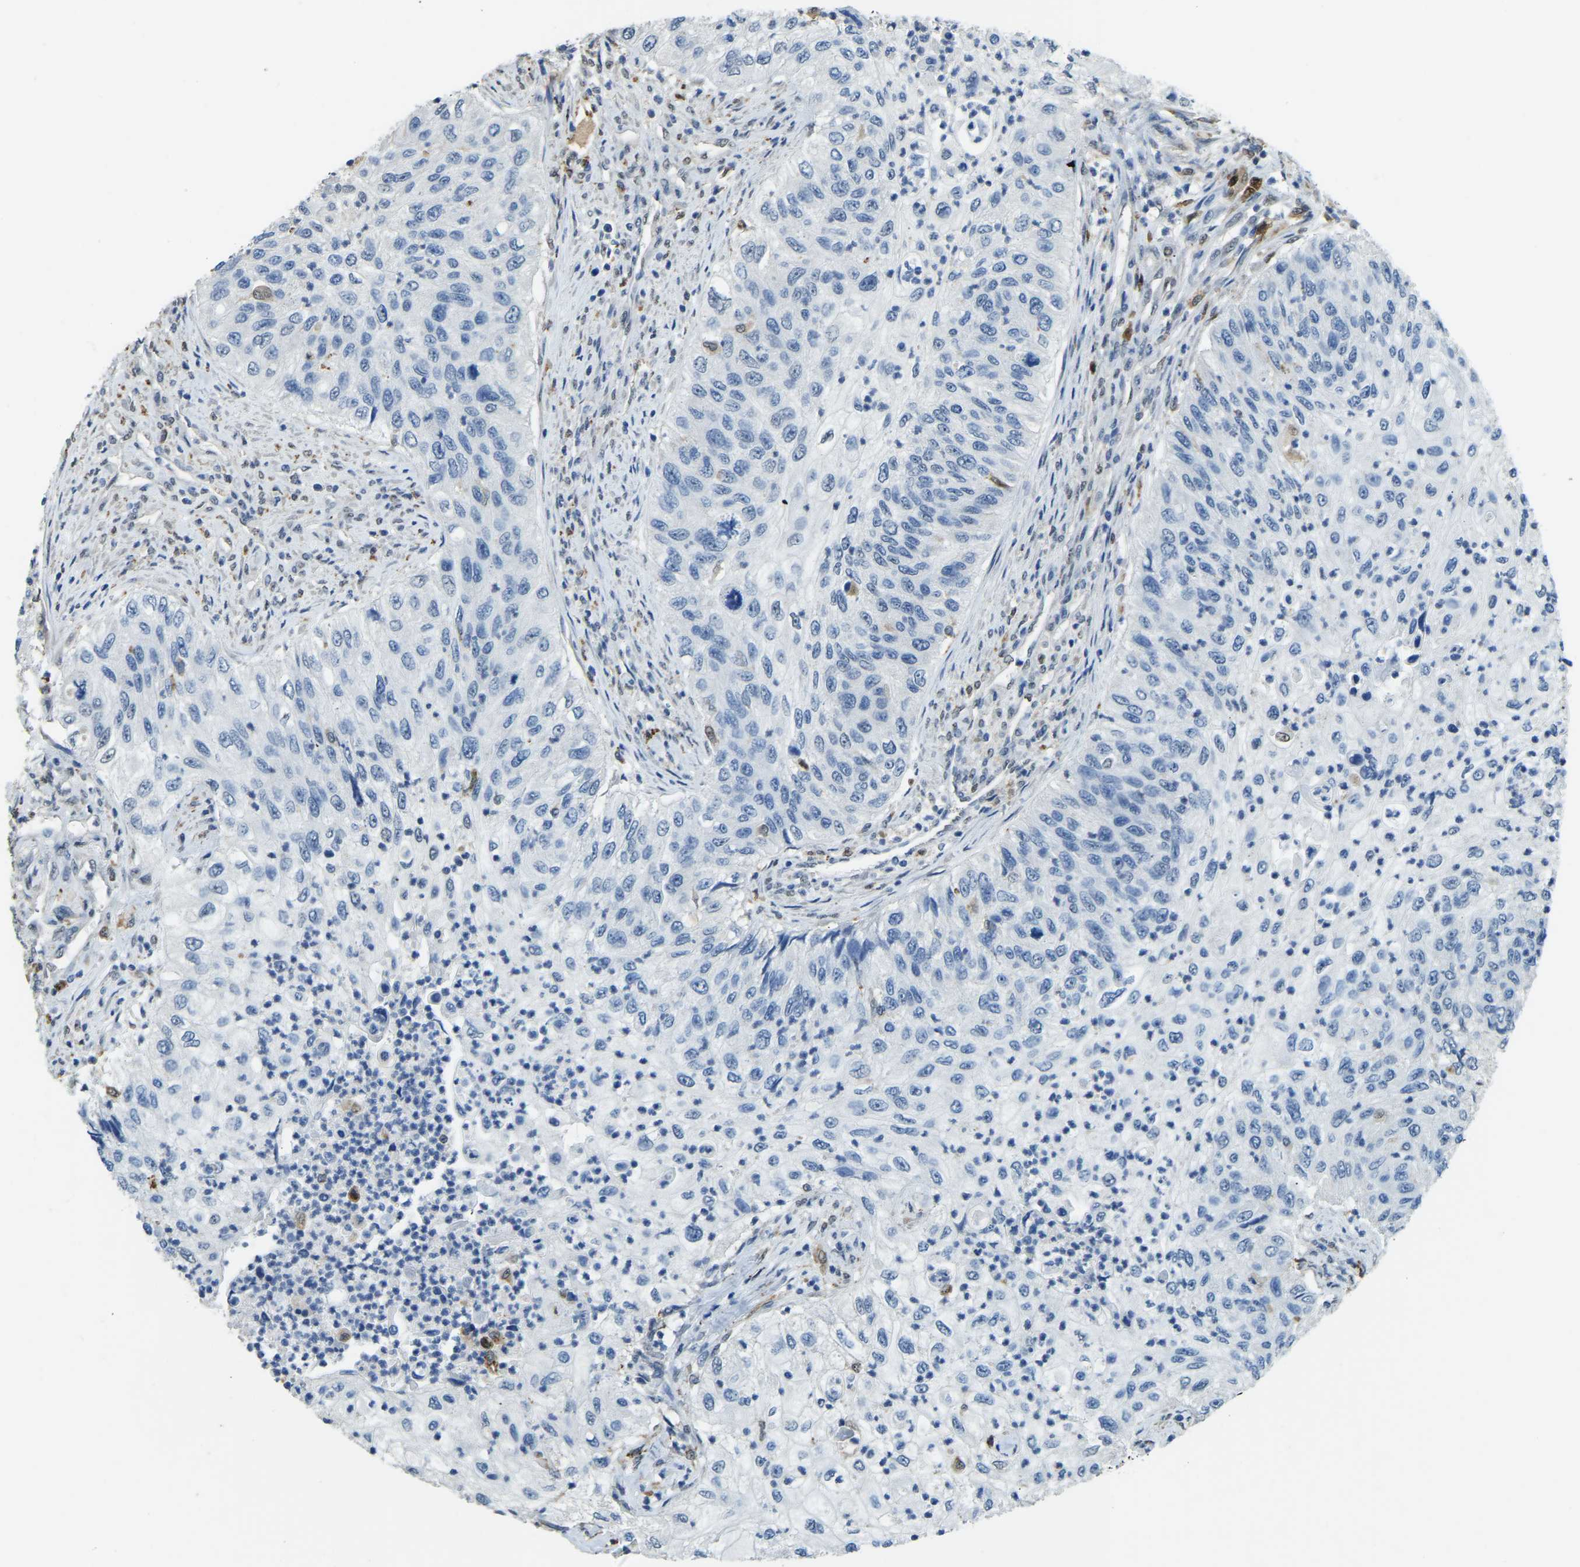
{"staining": {"intensity": "negative", "quantity": "none", "location": "none"}, "tissue": "urothelial cancer", "cell_type": "Tumor cells", "image_type": "cancer", "snomed": [{"axis": "morphology", "description": "Urothelial carcinoma, High grade"}, {"axis": "topography", "description": "Urinary bladder"}], "caption": "DAB immunohistochemical staining of high-grade urothelial carcinoma exhibits no significant staining in tumor cells. (Stains: DAB (3,3'-diaminobenzidine) IHC with hematoxylin counter stain, Microscopy: brightfield microscopy at high magnification).", "gene": "NANS", "patient": {"sex": "female", "age": 60}}